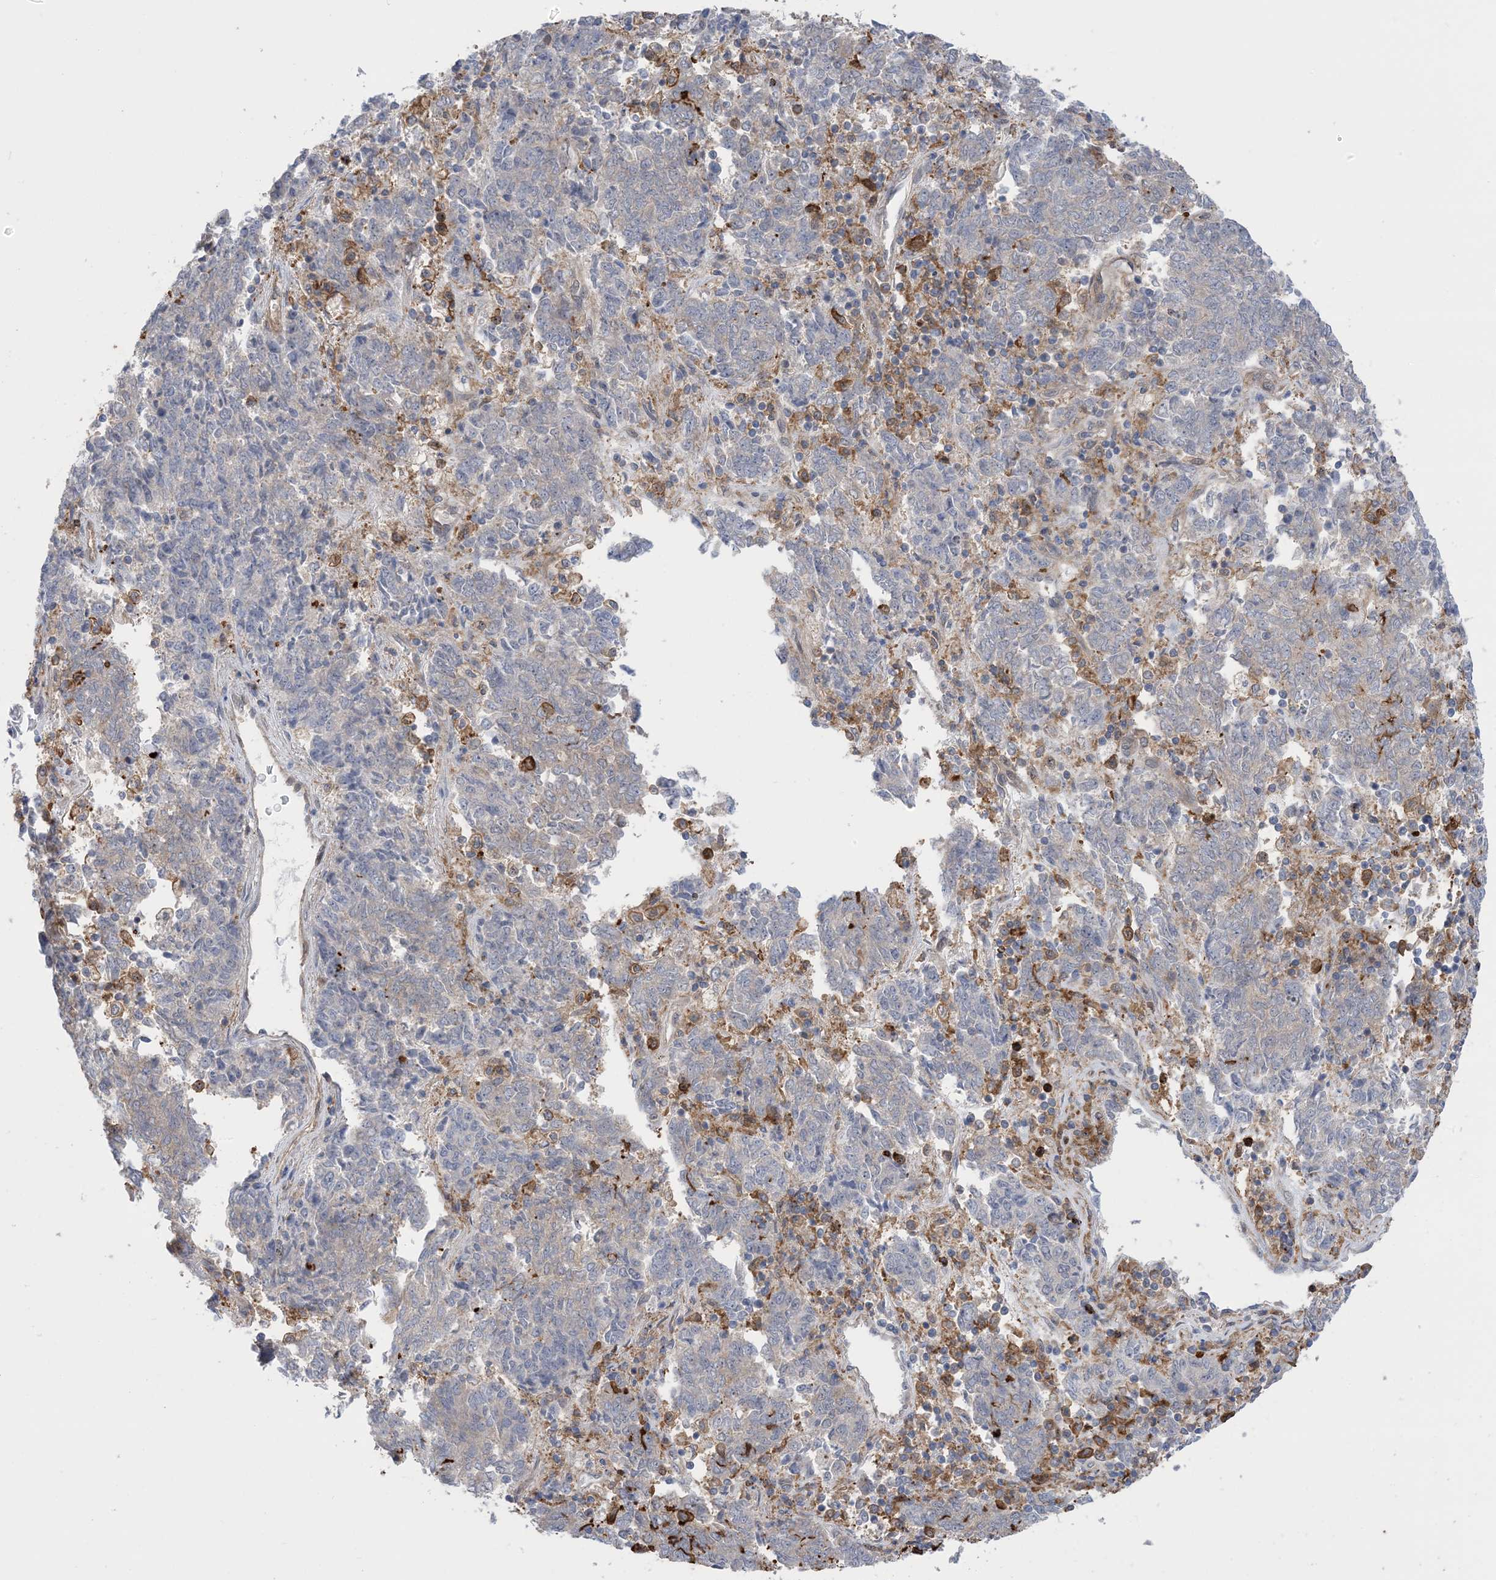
{"staining": {"intensity": "negative", "quantity": "none", "location": "none"}, "tissue": "endometrial cancer", "cell_type": "Tumor cells", "image_type": "cancer", "snomed": [{"axis": "morphology", "description": "Adenocarcinoma, NOS"}, {"axis": "topography", "description": "Endometrium"}], "caption": "Tumor cells are negative for brown protein staining in endometrial cancer (adenocarcinoma).", "gene": "HS1BP3", "patient": {"sex": "female", "age": 80}}